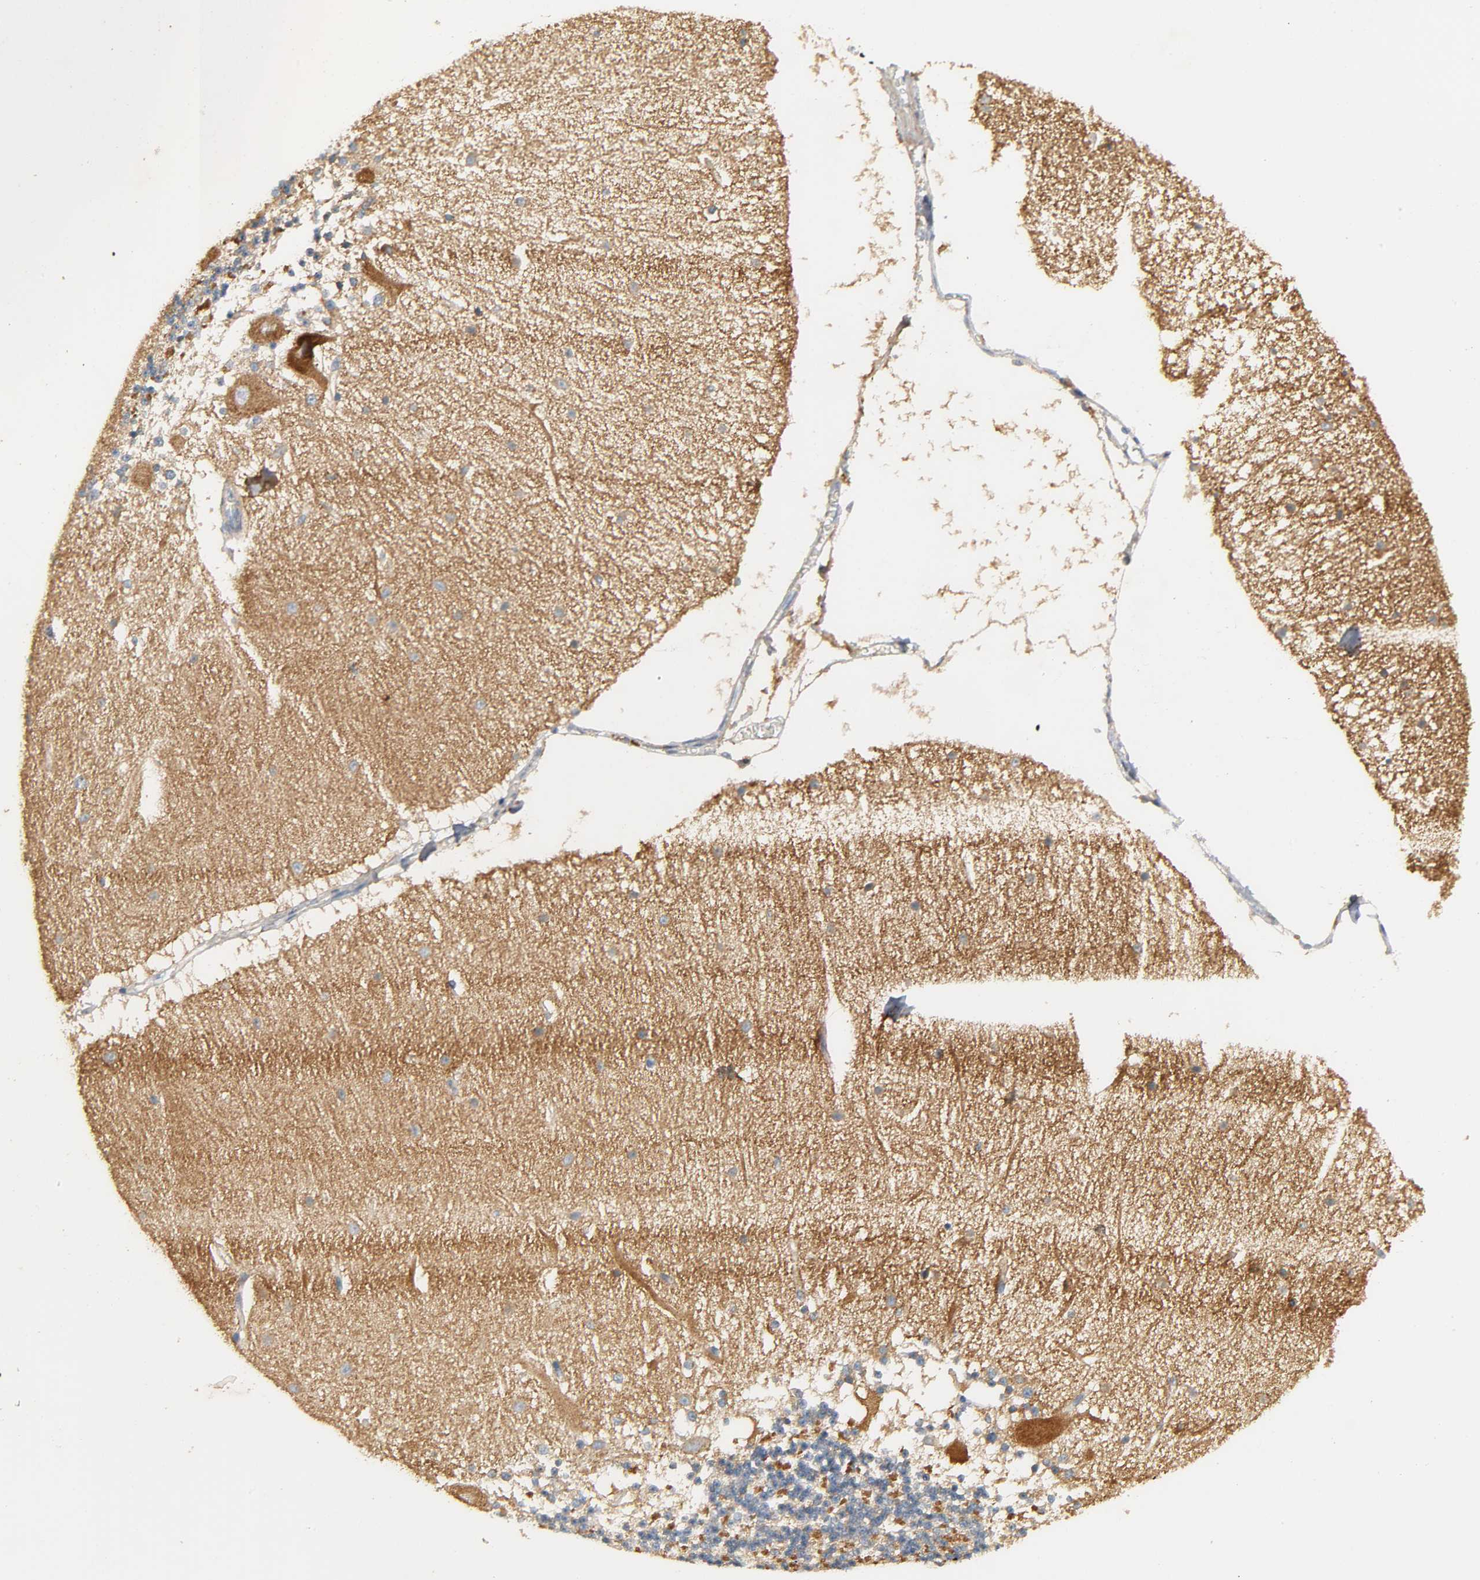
{"staining": {"intensity": "strong", "quantity": "25%-75%", "location": "cytoplasmic/membranous"}, "tissue": "cerebellum", "cell_type": "Cells in granular layer", "image_type": "normal", "snomed": [{"axis": "morphology", "description": "Normal tissue, NOS"}, {"axis": "topography", "description": "Cerebellum"}], "caption": "IHC image of normal human cerebellum stained for a protein (brown), which reveals high levels of strong cytoplasmic/membranous expression in about 25%-75% of cells in granular layer.", "gene": "ARPC1A", "patient": {"sex": "female", "age": 54}}